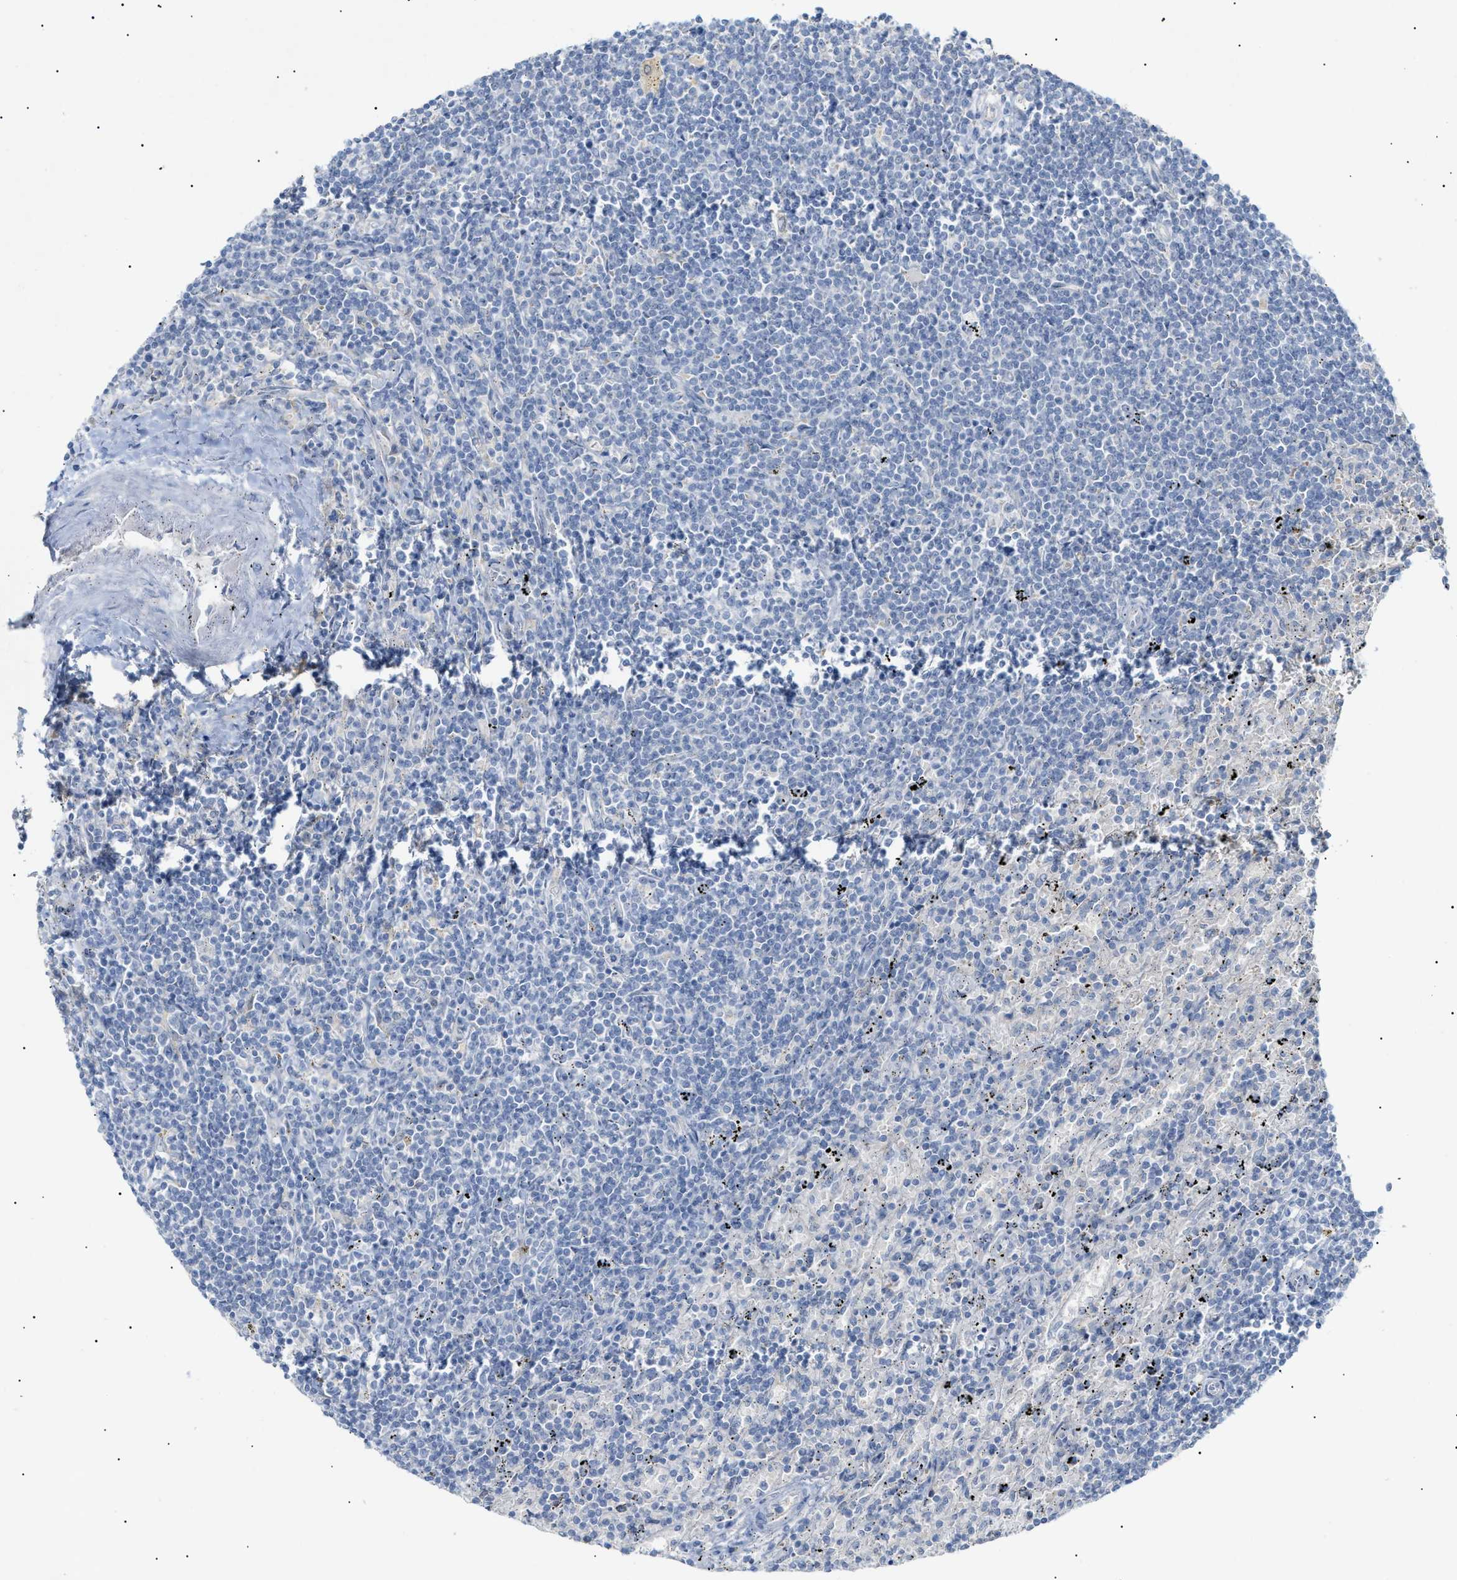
{"staining": {"intensity": "negative", "quantity": "none", "location": "none"}, "tissue": "lymphoma", "cell_type": "Tumor cells", "image_type": "cancer", "snomed": [{"axis": "morphology", "description": "Malignant lymphoma, non-Hodgkin's type, Low grade"}, {"axis": "topography", "description": "Spleen"}], "caption": "The image shows no staining of tumor cells in malignant lymphoma, non-Hodgkin's type (low-grade).", "gene": "SLC25A31", "patient": {"sex": "male", "age": 76}}